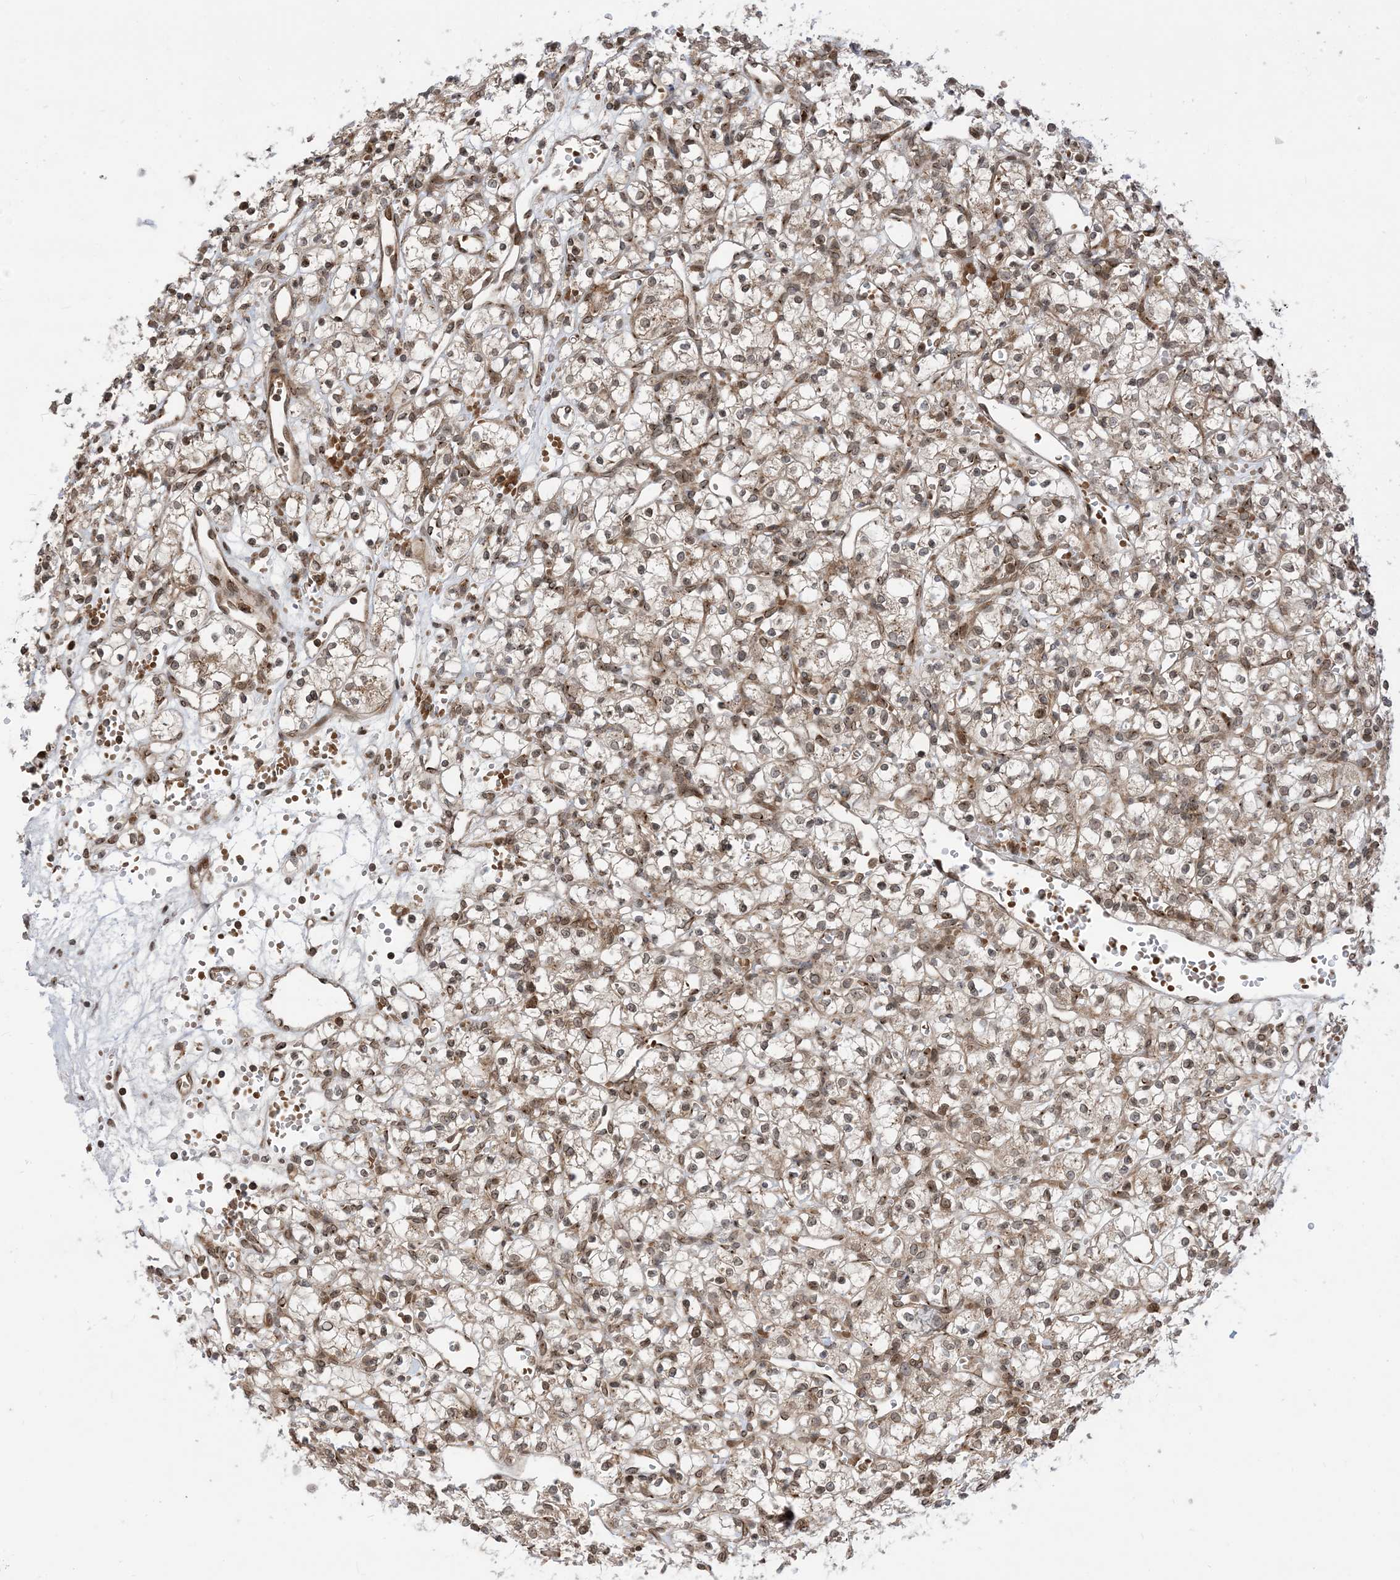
{"staining": {"intensity": "moderate", "quantity": ">75%", "location": "cytoplasmic/membranous,nuclear"}, "tissue": "renal cancer", "cell_type": "Tumor cells", "image_type": "cancer", "snomed": [{"axis": "morphology", "description": "Adenocarcinoma, NOS"}, {"axis": "topography", "description": "Kidney"}], "caption": "An image of adenocarcinoma (renal) stained for a protein demonstrates moderate cytoplasmic/membranous and nuclear brown staining in tumor cells.", "gene": "CASP4", "patient": {"sex": "female", "age": 59}}